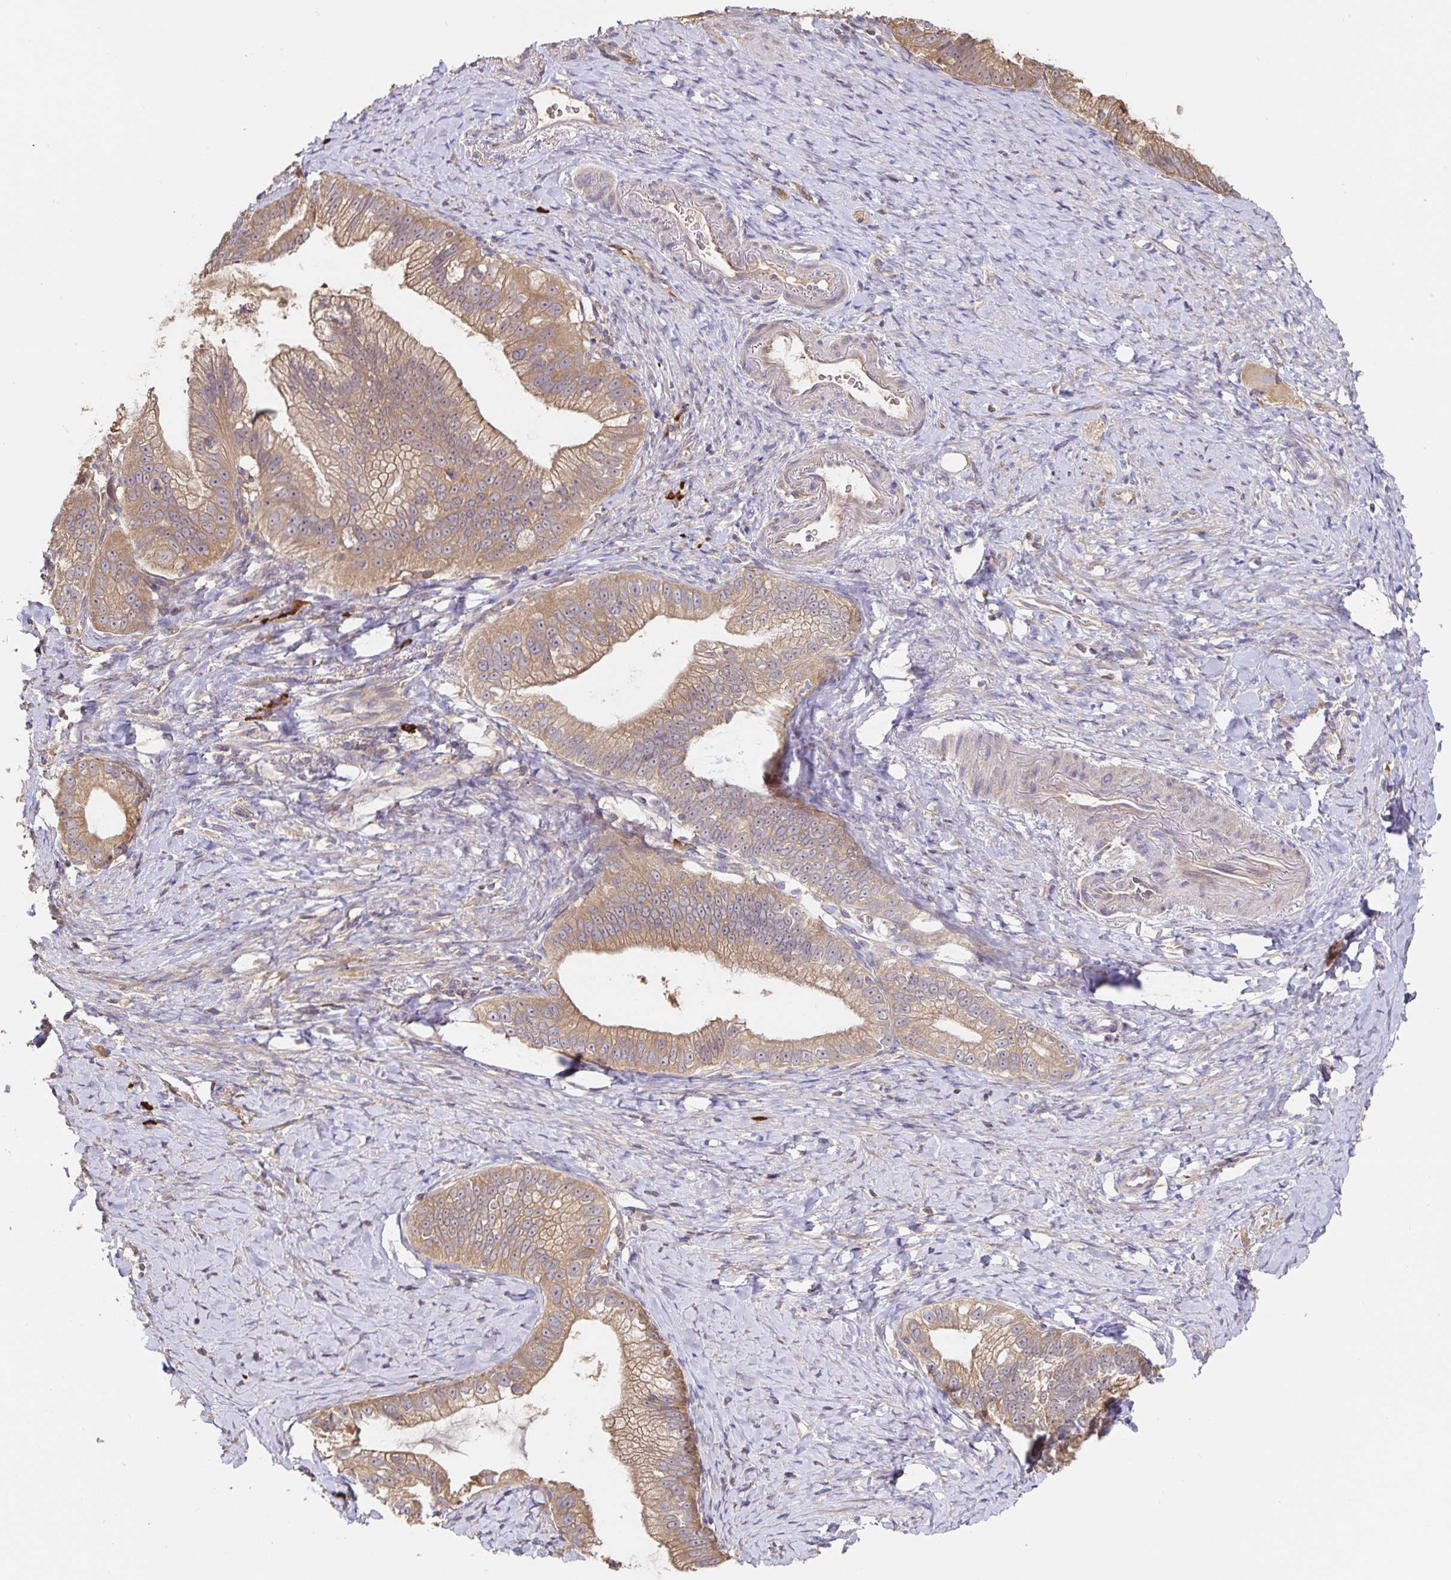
{"staining": {"intensity": "moderate", "quantity": ">75%", "location": "cytoplasmic/membranous"}, "tissue": "pancreatic cancer", "cell_type": "Tumor cells", "image_type": "cancer", "snomed": [{"axis": "morphology", "description": "Adenocarcinoma, NOS"}, {"axis": "topography", "description": "Pancreas"}], "caption": "The photomicrograph exhibits a brown stain indicating the presence of a protein in the cytoplasmic/membranous of tumor cells in pancreatic cancer. The staining was performed using DAB, with brown indicating positive protein expression. Nuclei are stained blue with hematoxylin.", "gene": "HAGH", "patient": {"sex": "male", "age": 70}}